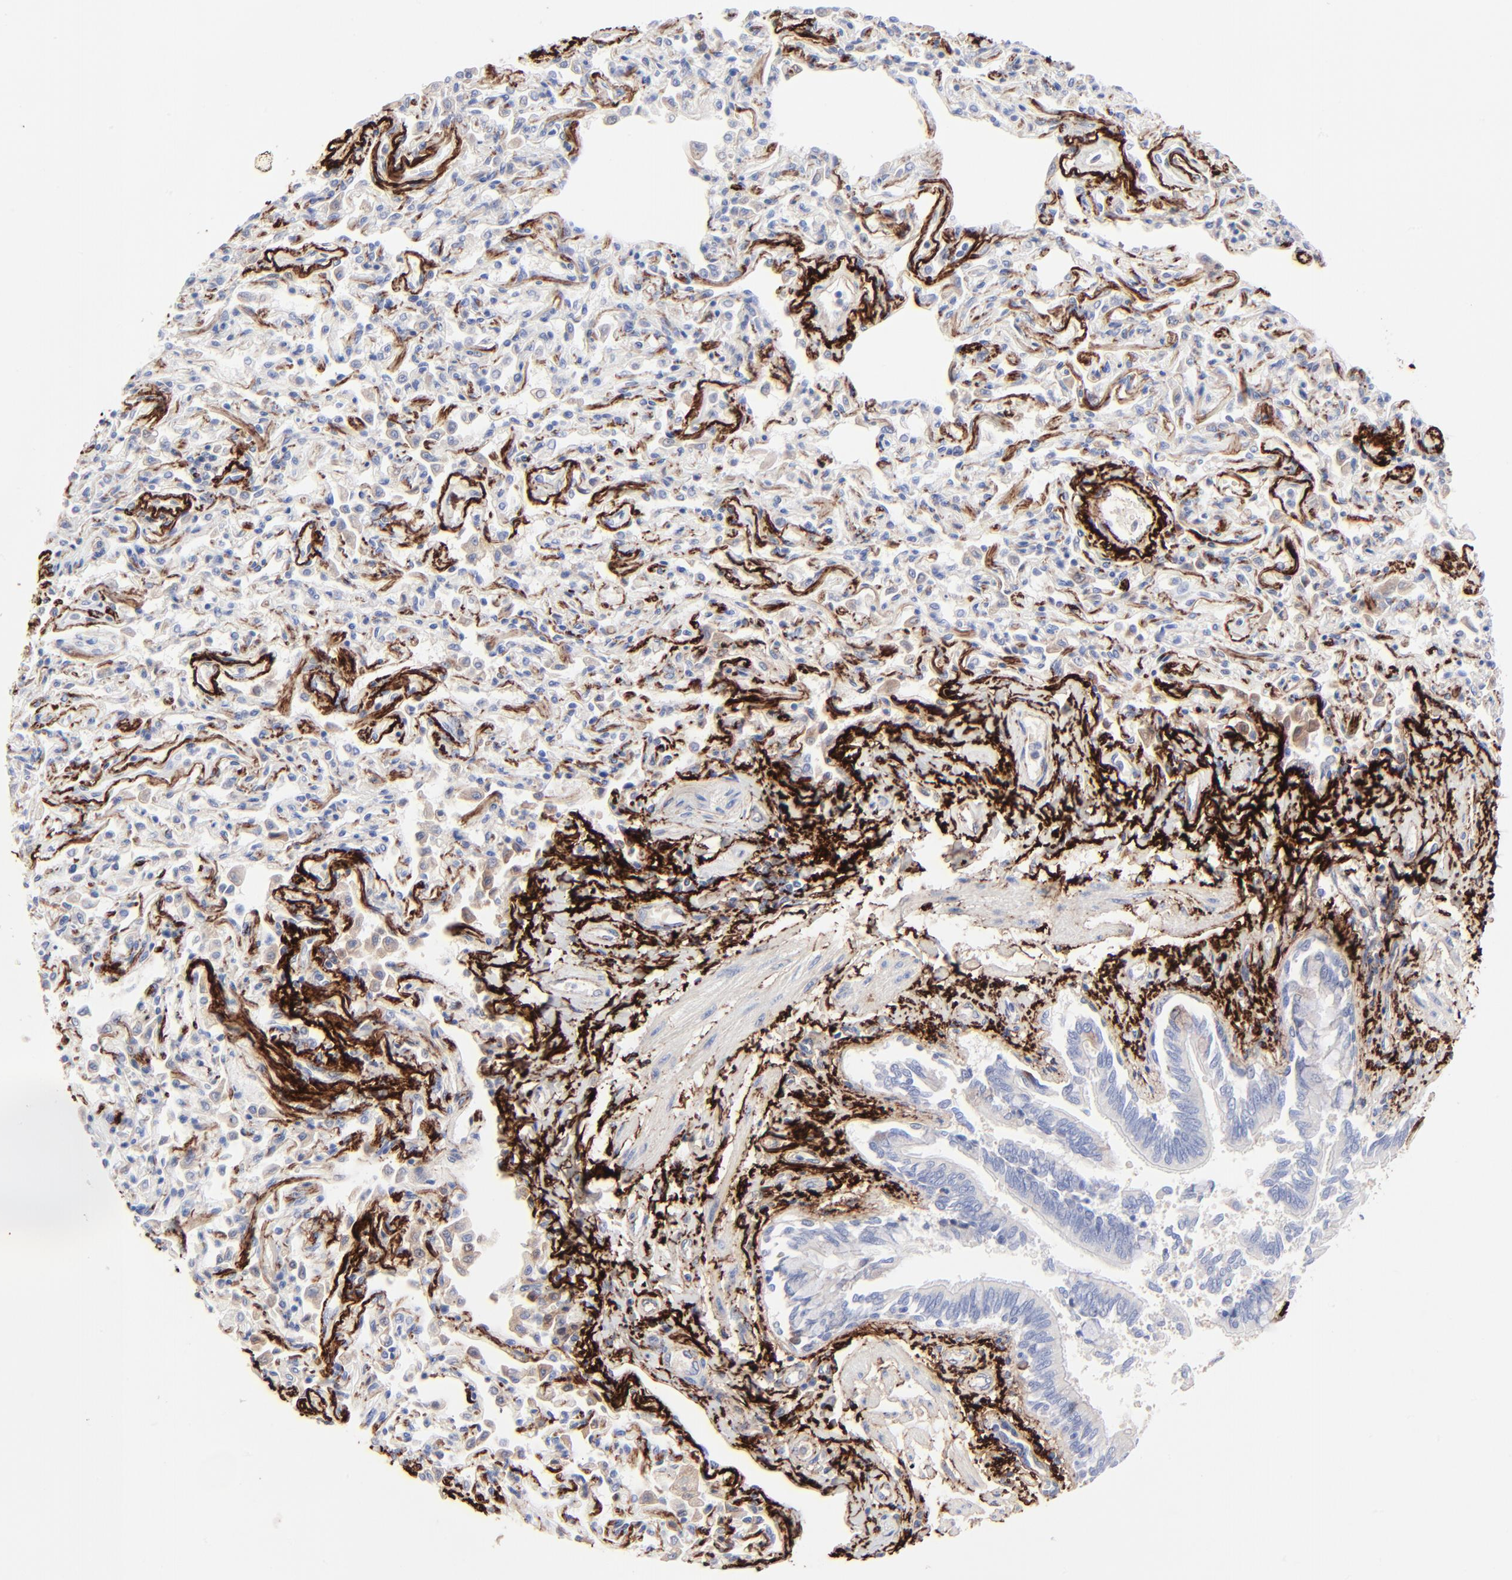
{"staining": {"intensity": "negative", "quantity": "none", "location": "none"}, "tissue": "bronchus", "cell_type": "Respiratory epithelial cells", "image_type": "normal", "snomed": [{"axis": "morphology", "description": "Normal tissue, NOS"}, {"axis": "topography", "description": "Lung"}], "caption": "An IHC micrograph of benign bronchus is shown. There is no staining in respiratory epithelial cells of bronchus. (DAB (3,3'-diaminobenzidine) immunohistochemistry (IHC), high magnification).", "gene": "FBLN2", "patient": {"sex": "male", "age": 64}}